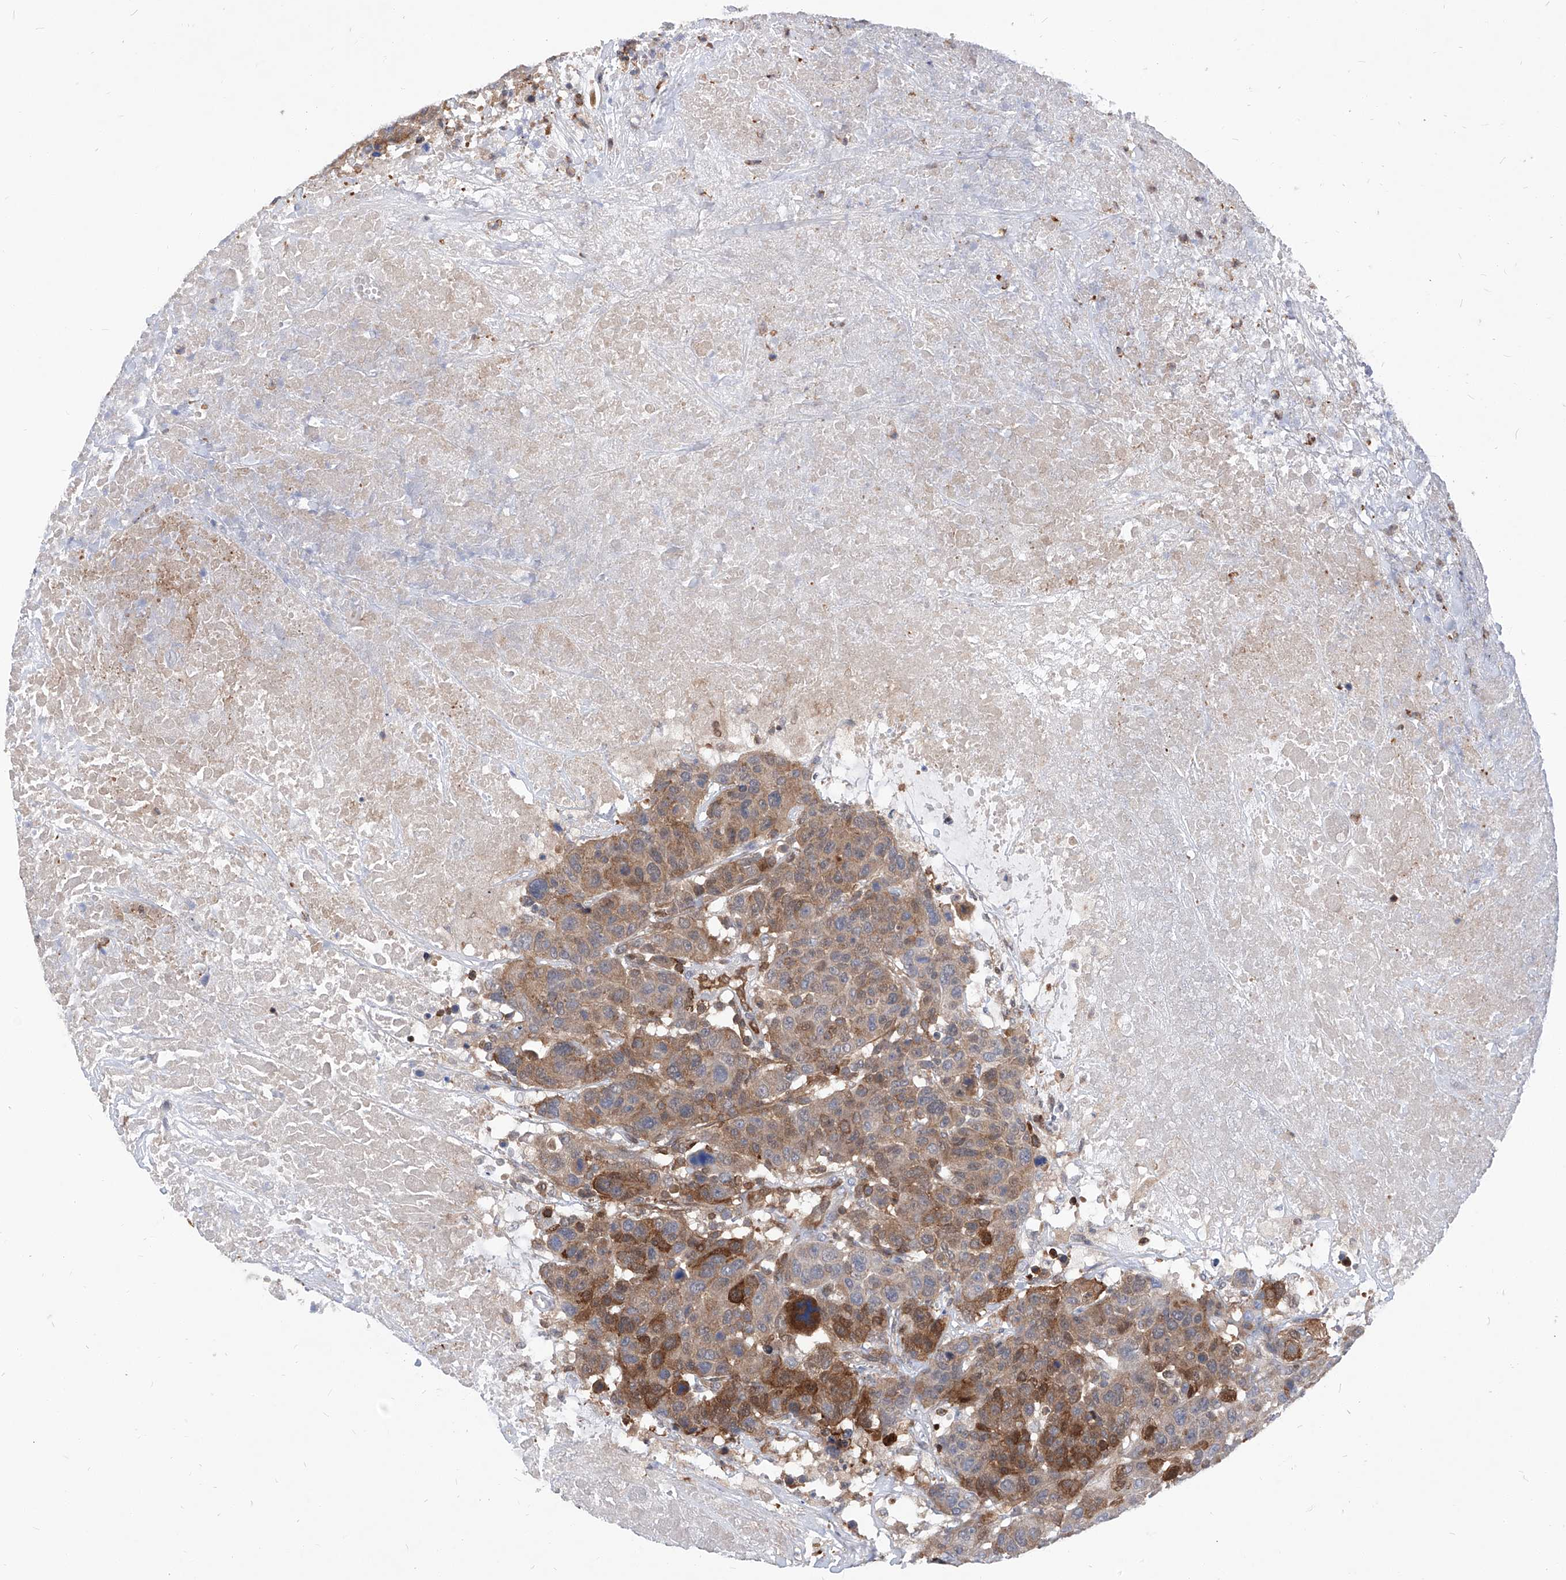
{"staining": {"intensity": "strong", "quantity": "25%-75%", "location": "cytoplasmic/membranous"}, "tissue": "breast cancer", "cell_type": "Tumor cells", "image_type": "cancer", "snomed": [{"axis": "morphology", "description": "Duct carcinoma"}, {"axis": "topography", "description": "Breast"}], "caption": "Protein staining by immunohistochemistry shows strong cytoplasmic/membranous expression in about 25%-75% of tumor cells in infiltrating ductal carcinoma (breast). (Stains: DAB in brown, nuclei in blue, Microscopy: brightfield microscopy at high magnification).", "gene": "ABRACL", "patient": {"sex": "female", "age": 37}}